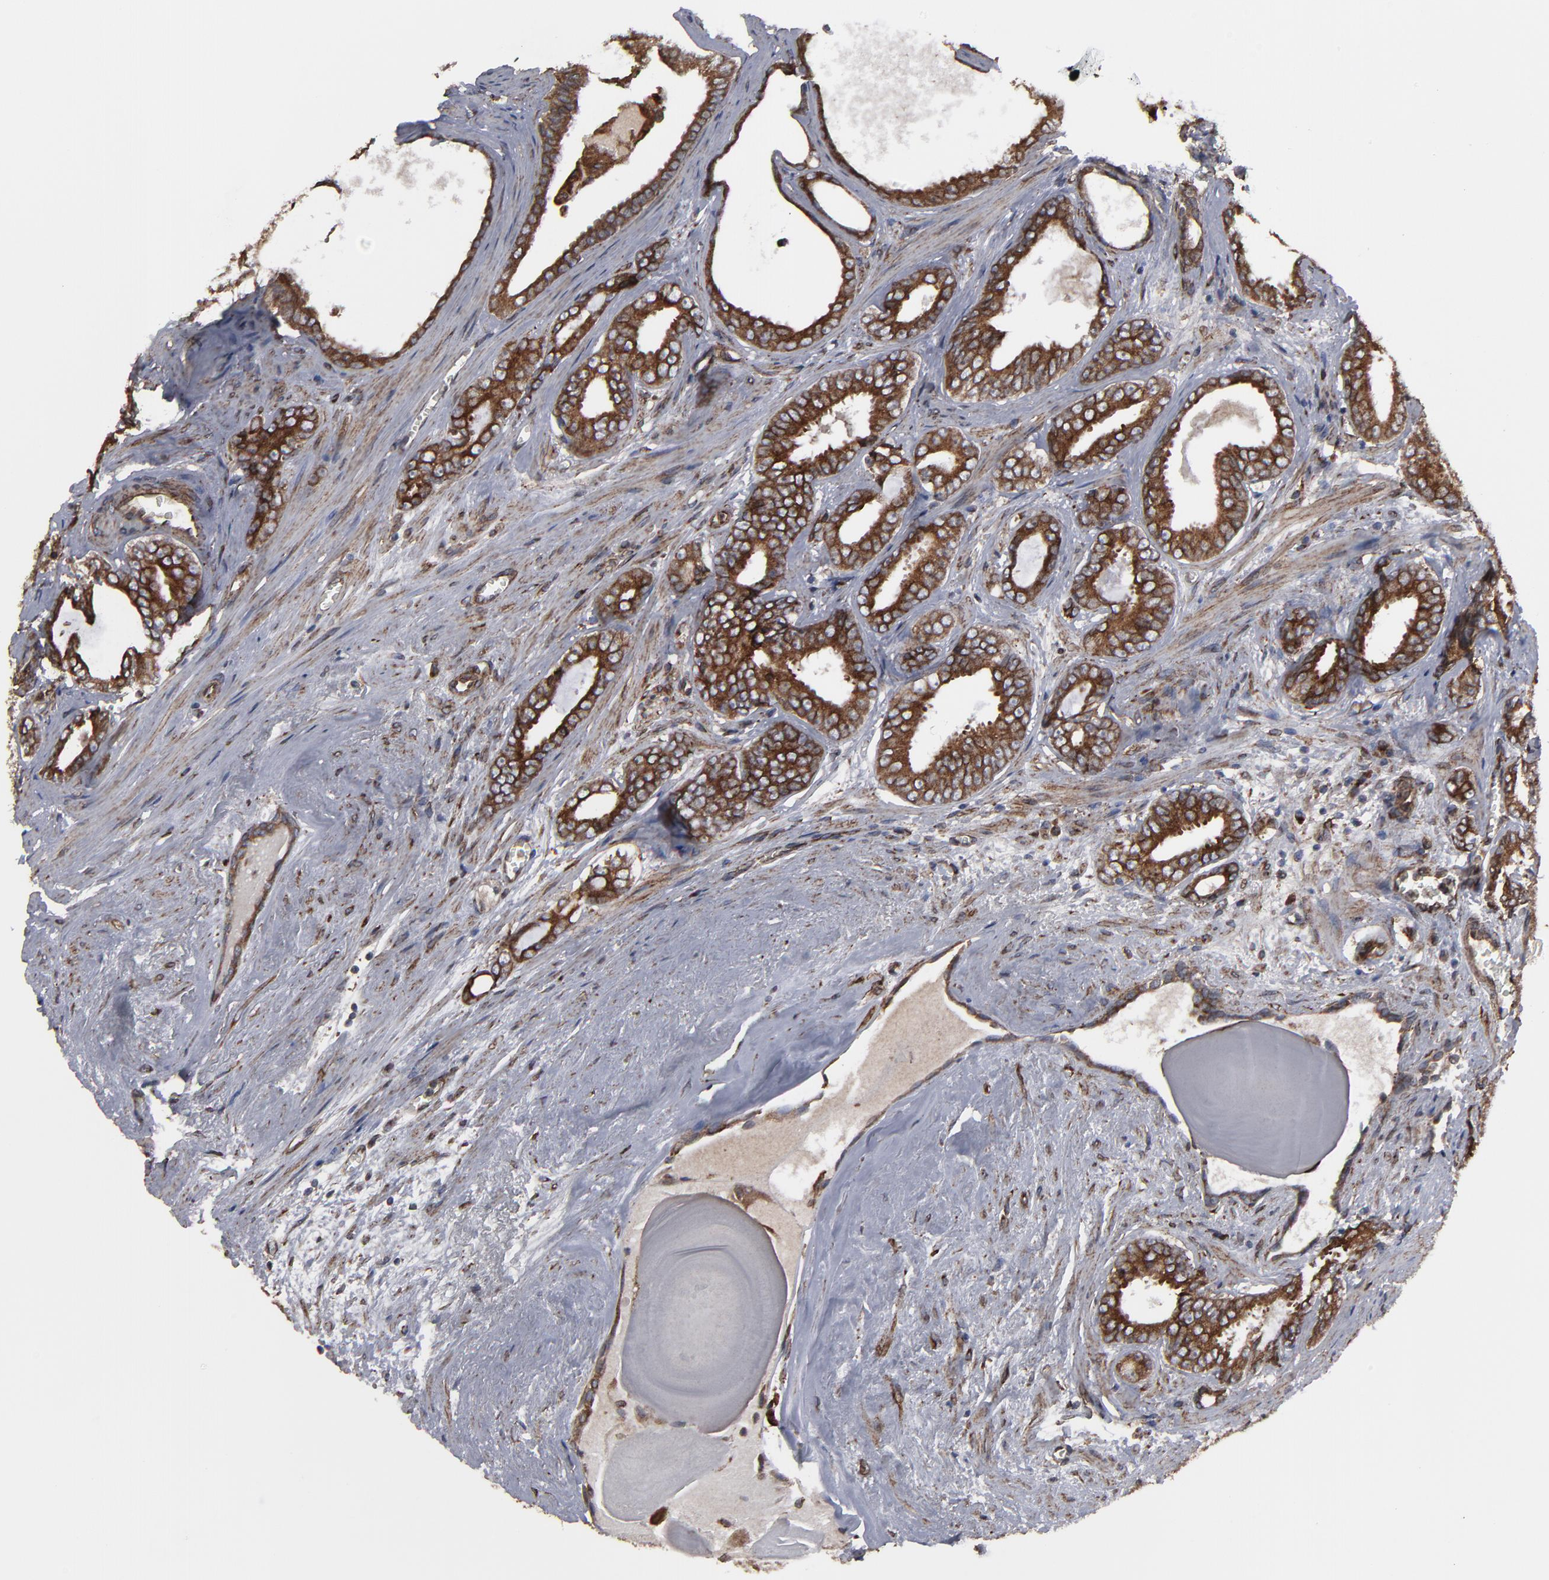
{"staining": {"intensity": "moderate", "quantity": ">75%", "location": "cytoplasmic/membranous"}, "tissue": "prostate cancer", "cell_type": "Tumor cells", "image_type": "cancer", "snomed": [{"axis": "morphology", "description": "Adenocarcinoma, Medium grade"}, {"axis": "topography", "description": "Prostate"}], "caption": "Prostate medium-grade adenocarcinoma stained with a brown dye reveals moderate cytoplasmic/membranous positive positivity in about >75% of tumor cells.", "gene": "CNIH1", "patient": {"sex": "male", "age": 79}}